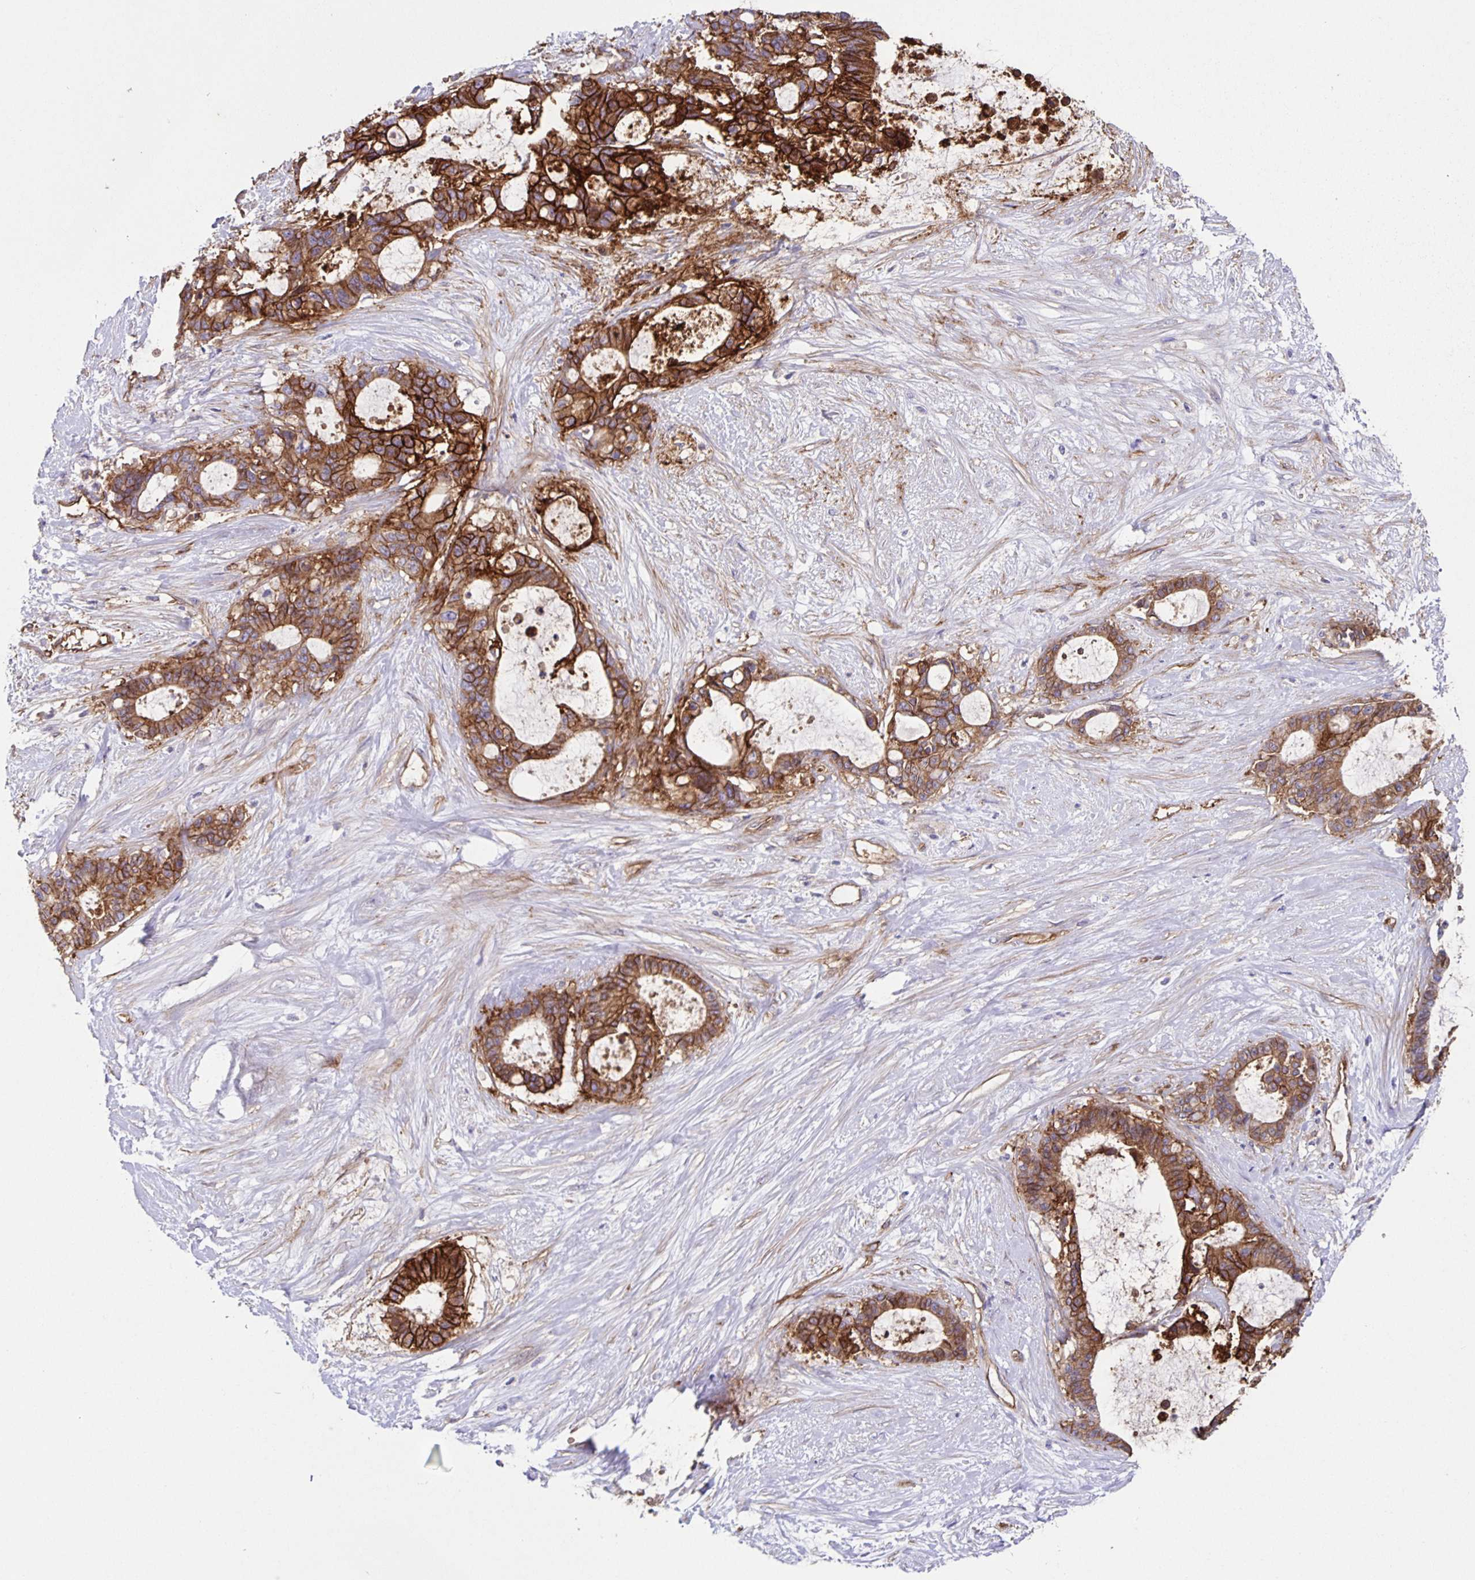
{"staining": {"intensity": "strong", "quantity": ">75%", "location": "cytoplasmic/membranous"}, "tissue": "liver cancer", "cell_type": "Tumor cells", "image_type": "cancer", "snomed": [{"axis": "morphology", "description": "Normal tissue, NOS"}, {"axis": "morphology", "description": "Cholangiocarcinoma"}, {"axis": "topography", "description": "Liver"}, {"axis": "topography", "description": "Peripheral nerve tissue"}], "caption": "Immunohistochemical staining of human liver cancer demonstrates high levels of strong cytoplasmic/membranous protein staining in about >75% of tumor cells.", "gene": "ITGA2", "patient": {"sex": "female", "age": 73}}